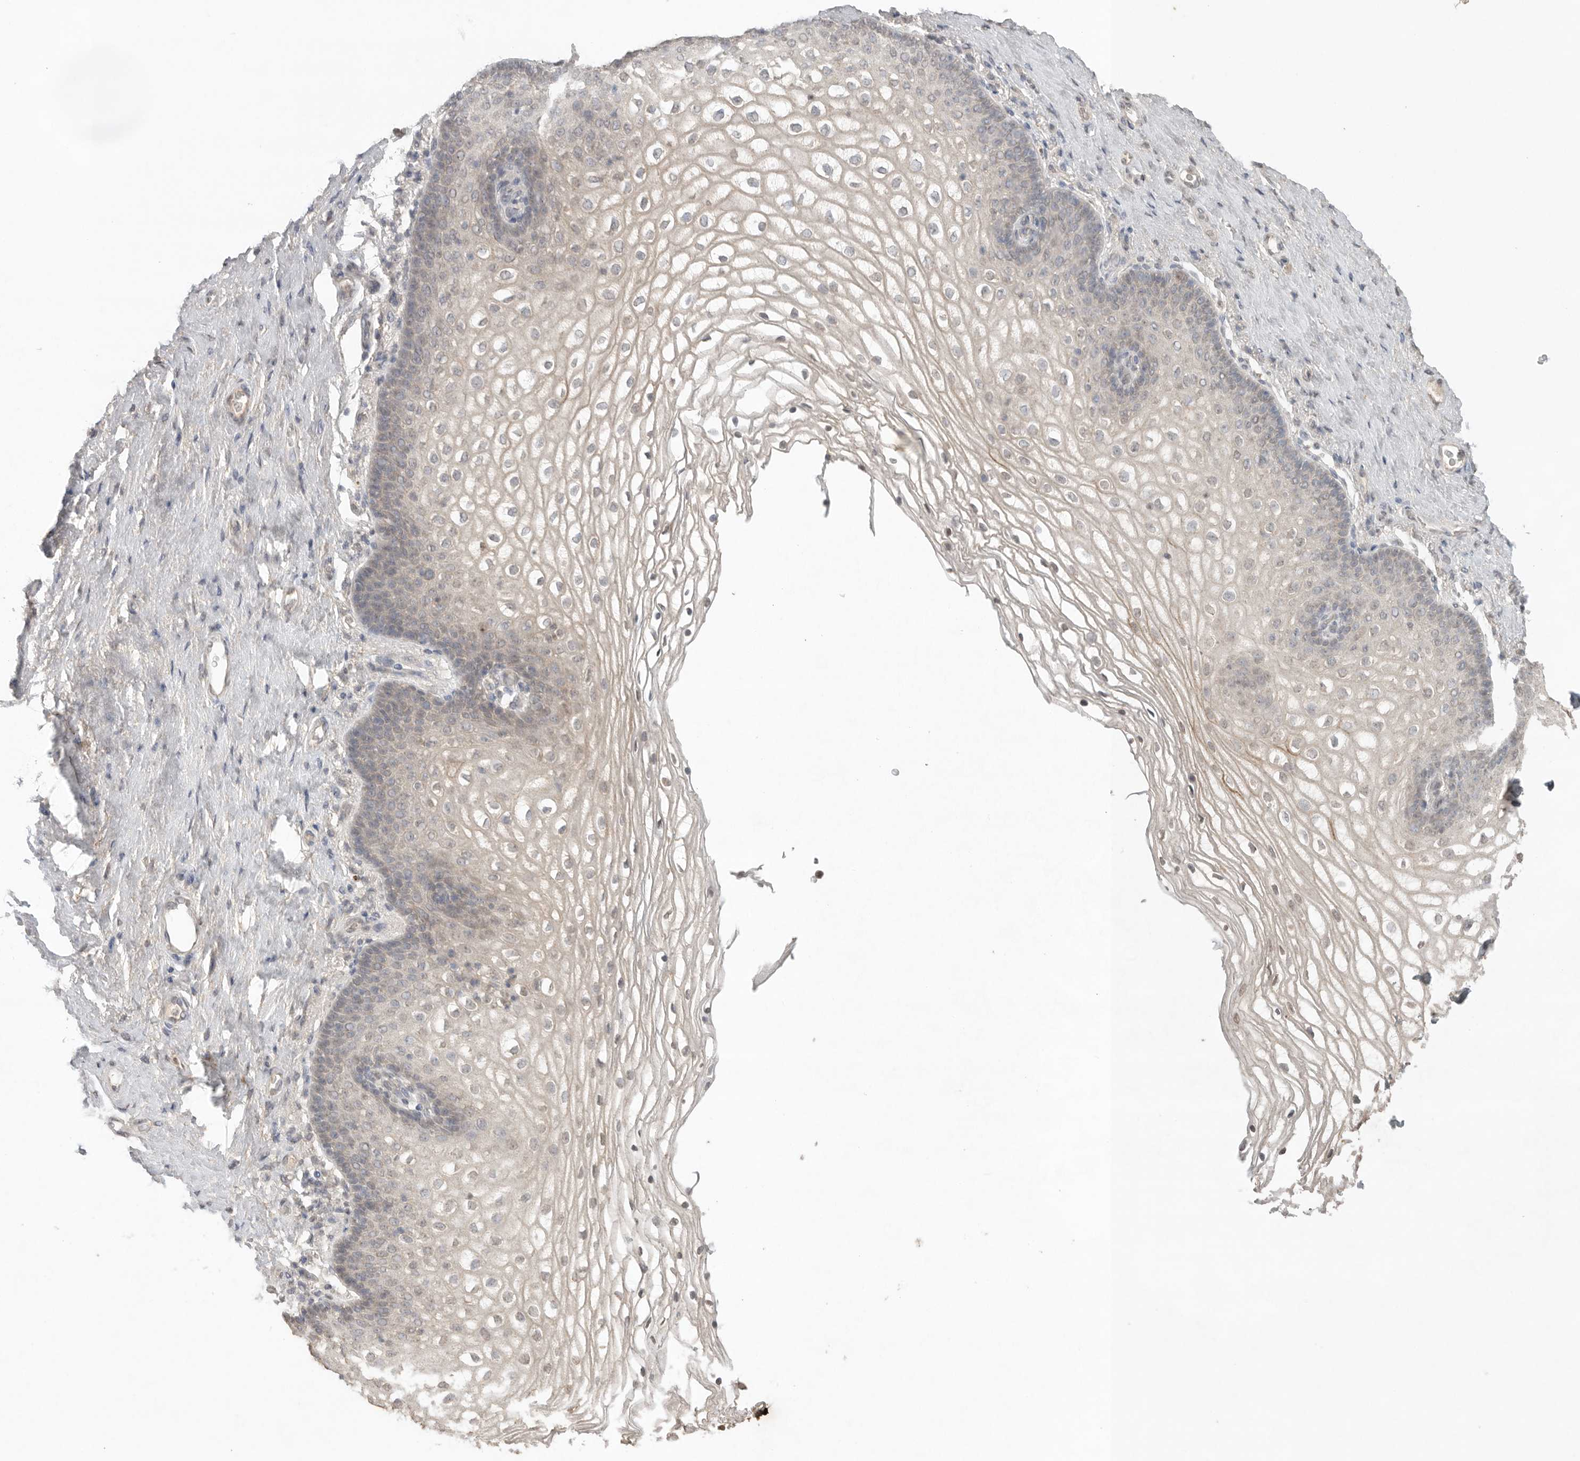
{"staining": {"intensity": "negative", "quantity": "none", "location": "none"}, "tissue": "vagina", "cell_type": "Squamous epithelial cells", "image_type": "normal", "snomed": [{"axis": "morphology", "description": "Normal tissue, NOS"}, {"axis": "topography", "description": "Vagina"}], "caption": "This is a image of immunohistochemistry (IHC) staining of unremarkable vagina, which shows no staining in squamous epithelial cells. The staining is performed using DAB brown chromogen with nuclei counter-stained in using hematoxylin.", "gene": "KLK5", "patient": {"sex": "female", "age": 60}}